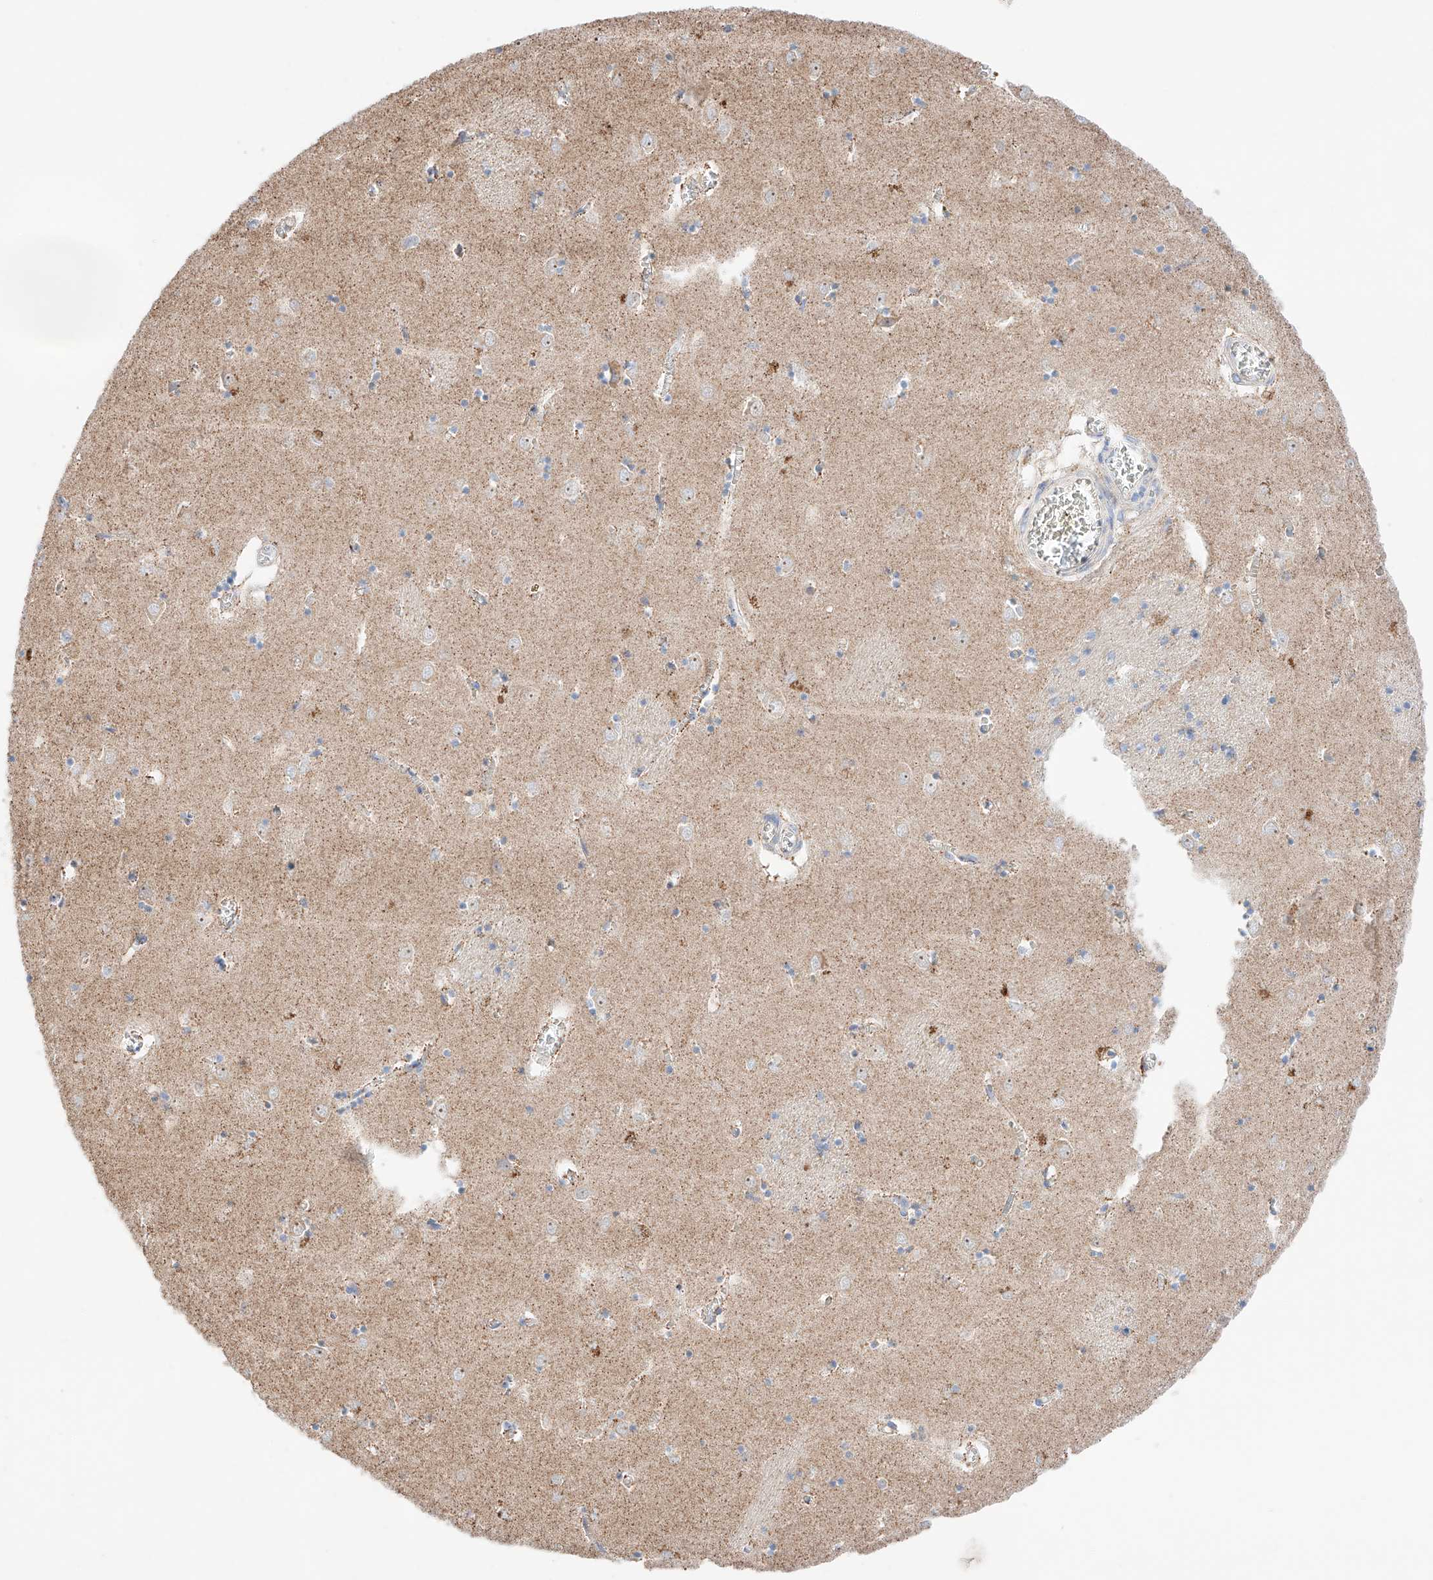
{"staining": {"intensity": "weak", "quantity": "25%-75%", "location": "cytoplasmic/membranous"}, "tissue": "caudate", "cell_type": "Glial cells", "image_type": "normal", "snomed": [{"axis": "morphology", "description": "Normal tissue, NOS"}, {"axis": "topography", "description": "Lateral ventricle wall"}], "caption": "DAB (3,3'-diaminobenzidine) immunohistochemical staining of benign caudate reveals weak cytoplasmic/membranous protein positivity in approximately 25%-75% of glial cells. The staining is performed using DAB (3,3'-diaminobenzidine) brown chromogen to label protein expression. The nuclei are counter-stained blue using hematoxylin.", "gene": "KTI12", "patient": {"sex": "male", "age": 70}}